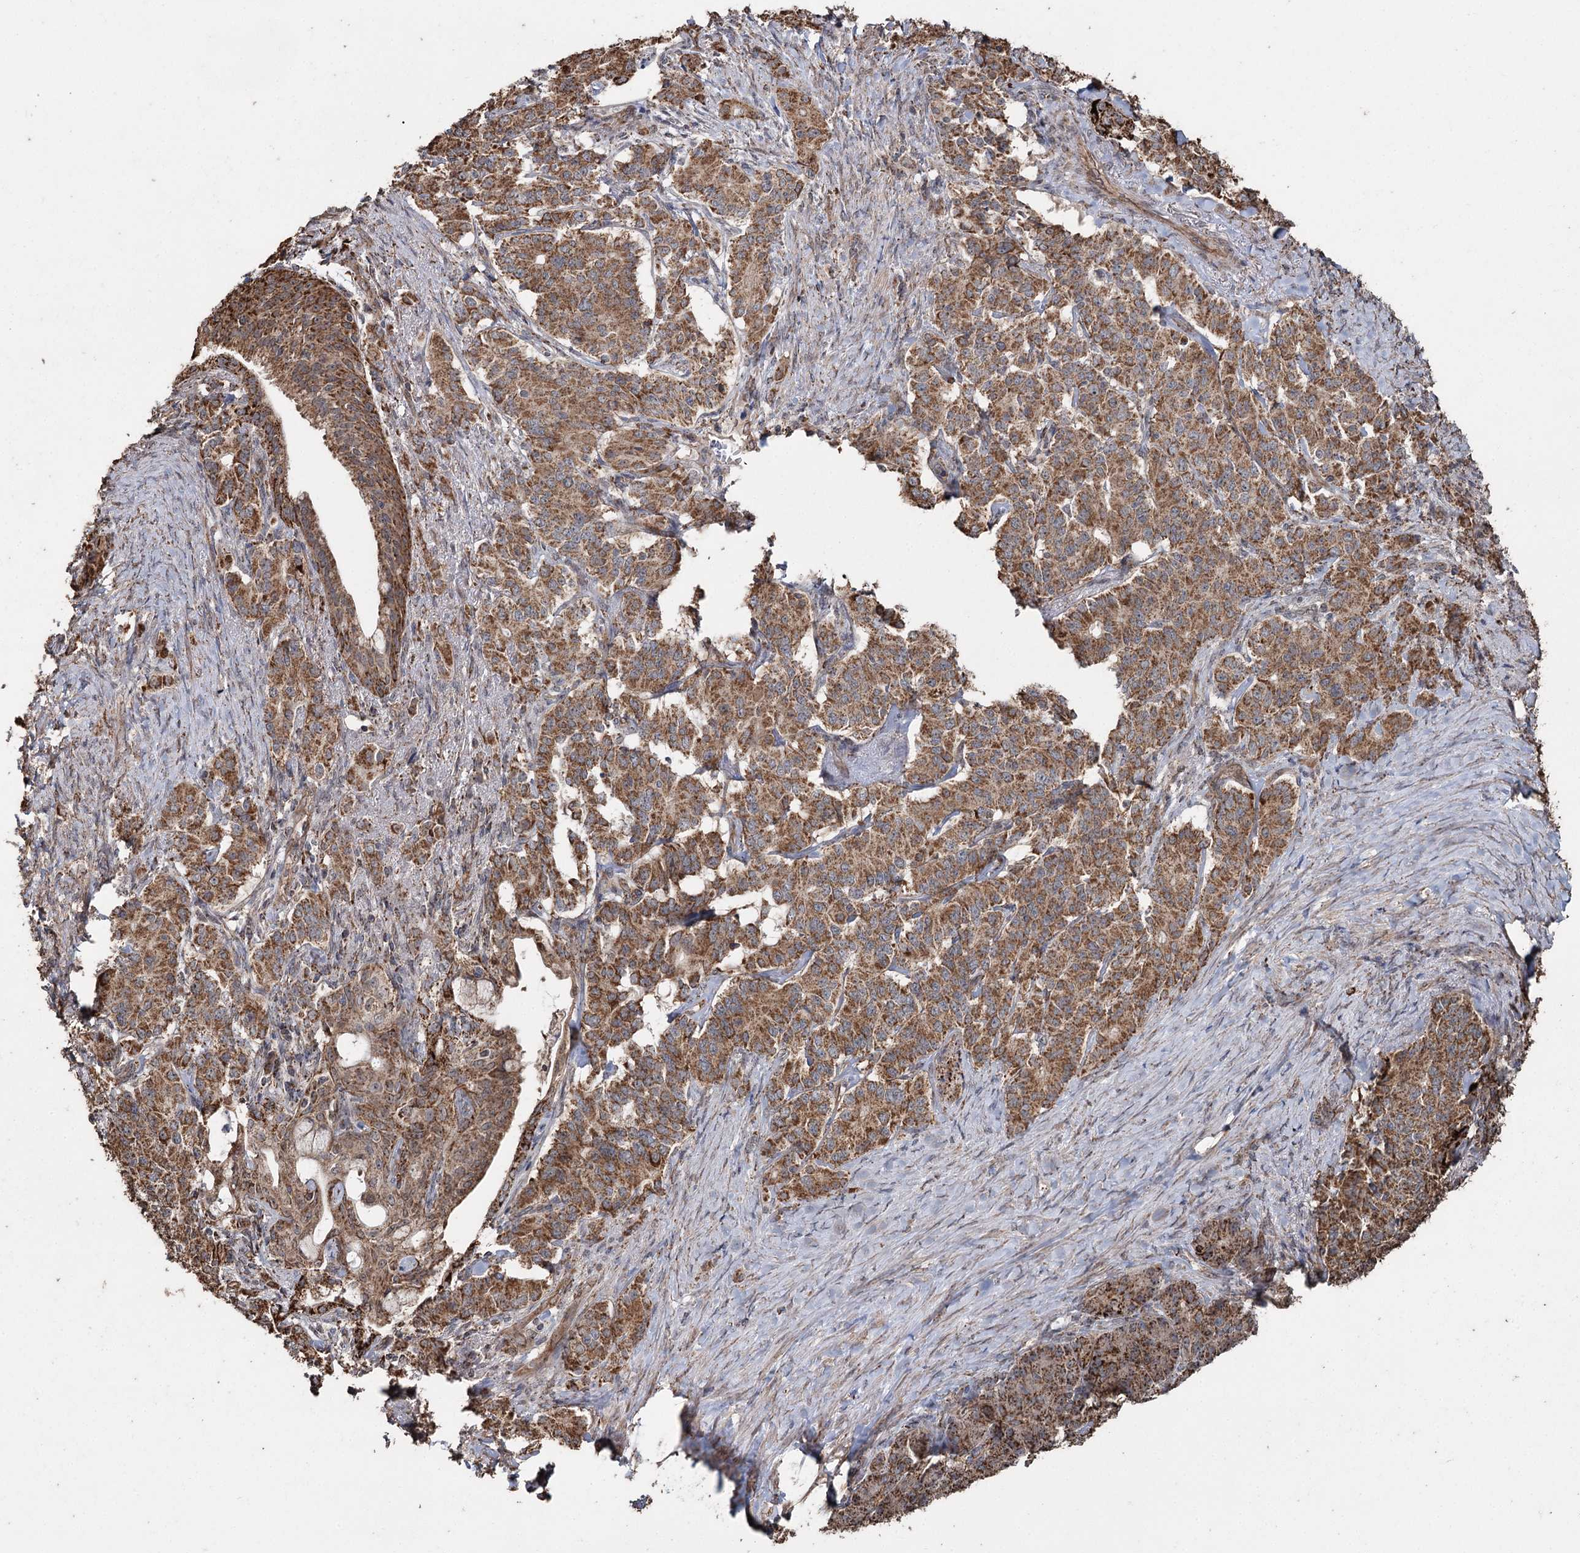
{"staining": {"intensity": "moderate", "quantity": ">75%", "location": "cytoplasmic/membranous"}, "tissue": "pancreatic cancer", "cell_type": "Tumor cells", "image_type": "cancer", "snomed": [{"axis": "morphology", "description": "Adenocarcinoma, NOS"}, {"axis": "topography", "description": "Pancreas"}], "caption": "Protein staining of pancreatic cancer tissue reveals moderate cytoplasmic/membranous staining in approximately >75% of tumor cells. Nuclei are stained in blue.", "gene": "SLF2", "patient": {"sex": "female", "age": 74}}